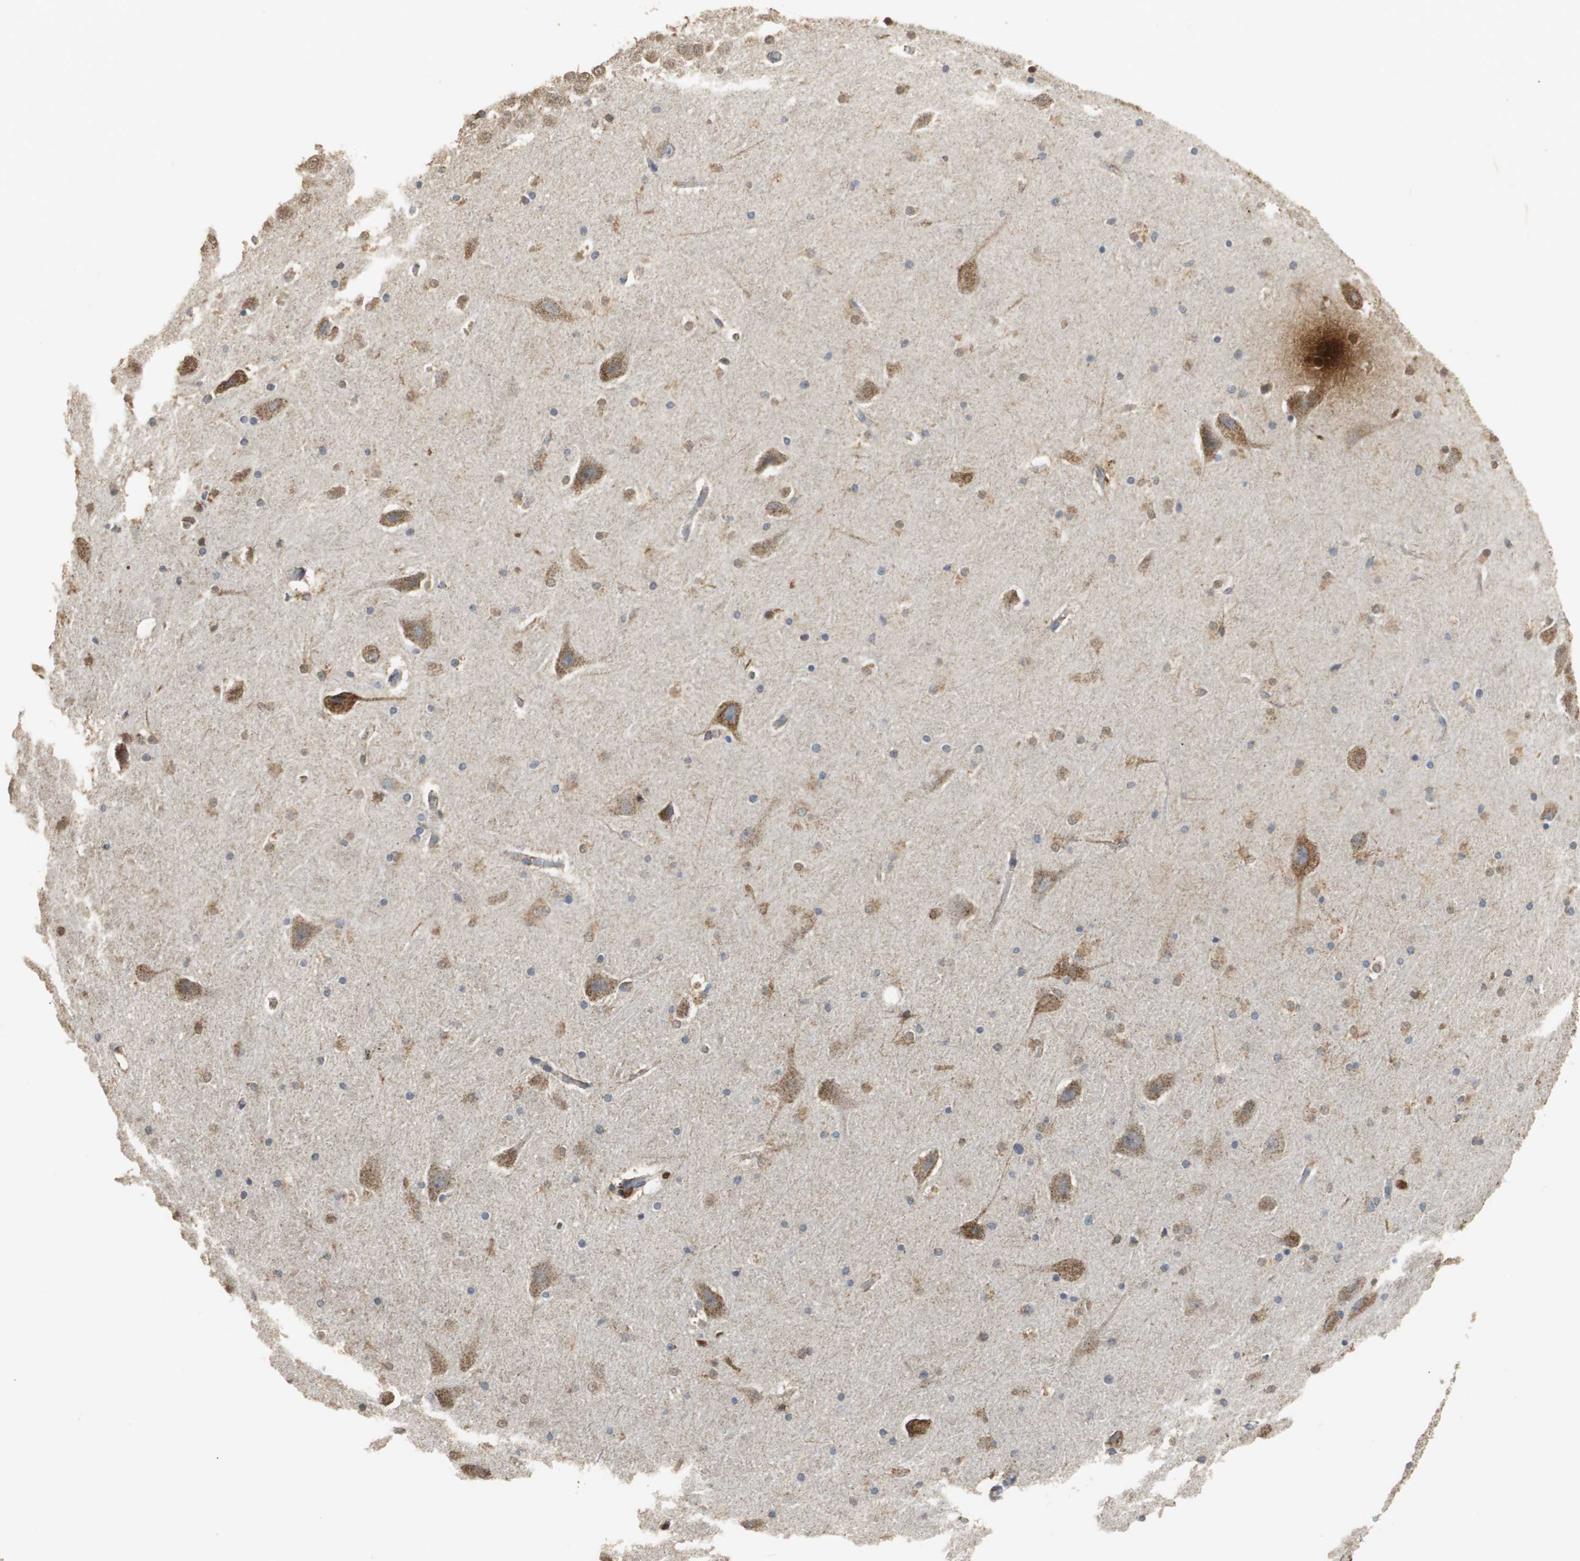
{"staining": {"intensity": "weak", "quantity": "25%-75%", "location": "cytoplasmic/membranous"}, "tissue": "hippocampus", "cell_type": "Glial cells", "image_type": "normal", "snomed": [{"axis": "morphology", "description": "Normal tissue, NOS"}, {"axis": "topography", "description": "Hippocampus"}], "caption": "Immunohistochemistry (IHC) micrograph of normal hippocampus: hippocampus stained using immunohistochemistry reveals low levels of weak protein expression localized specifically in the cytoplasmic/membranous of glial cells, appearing as a cytoplasmic/membranous brown color.", "gene": "NNT", "patient": {"sex": "male", "age": 45}}